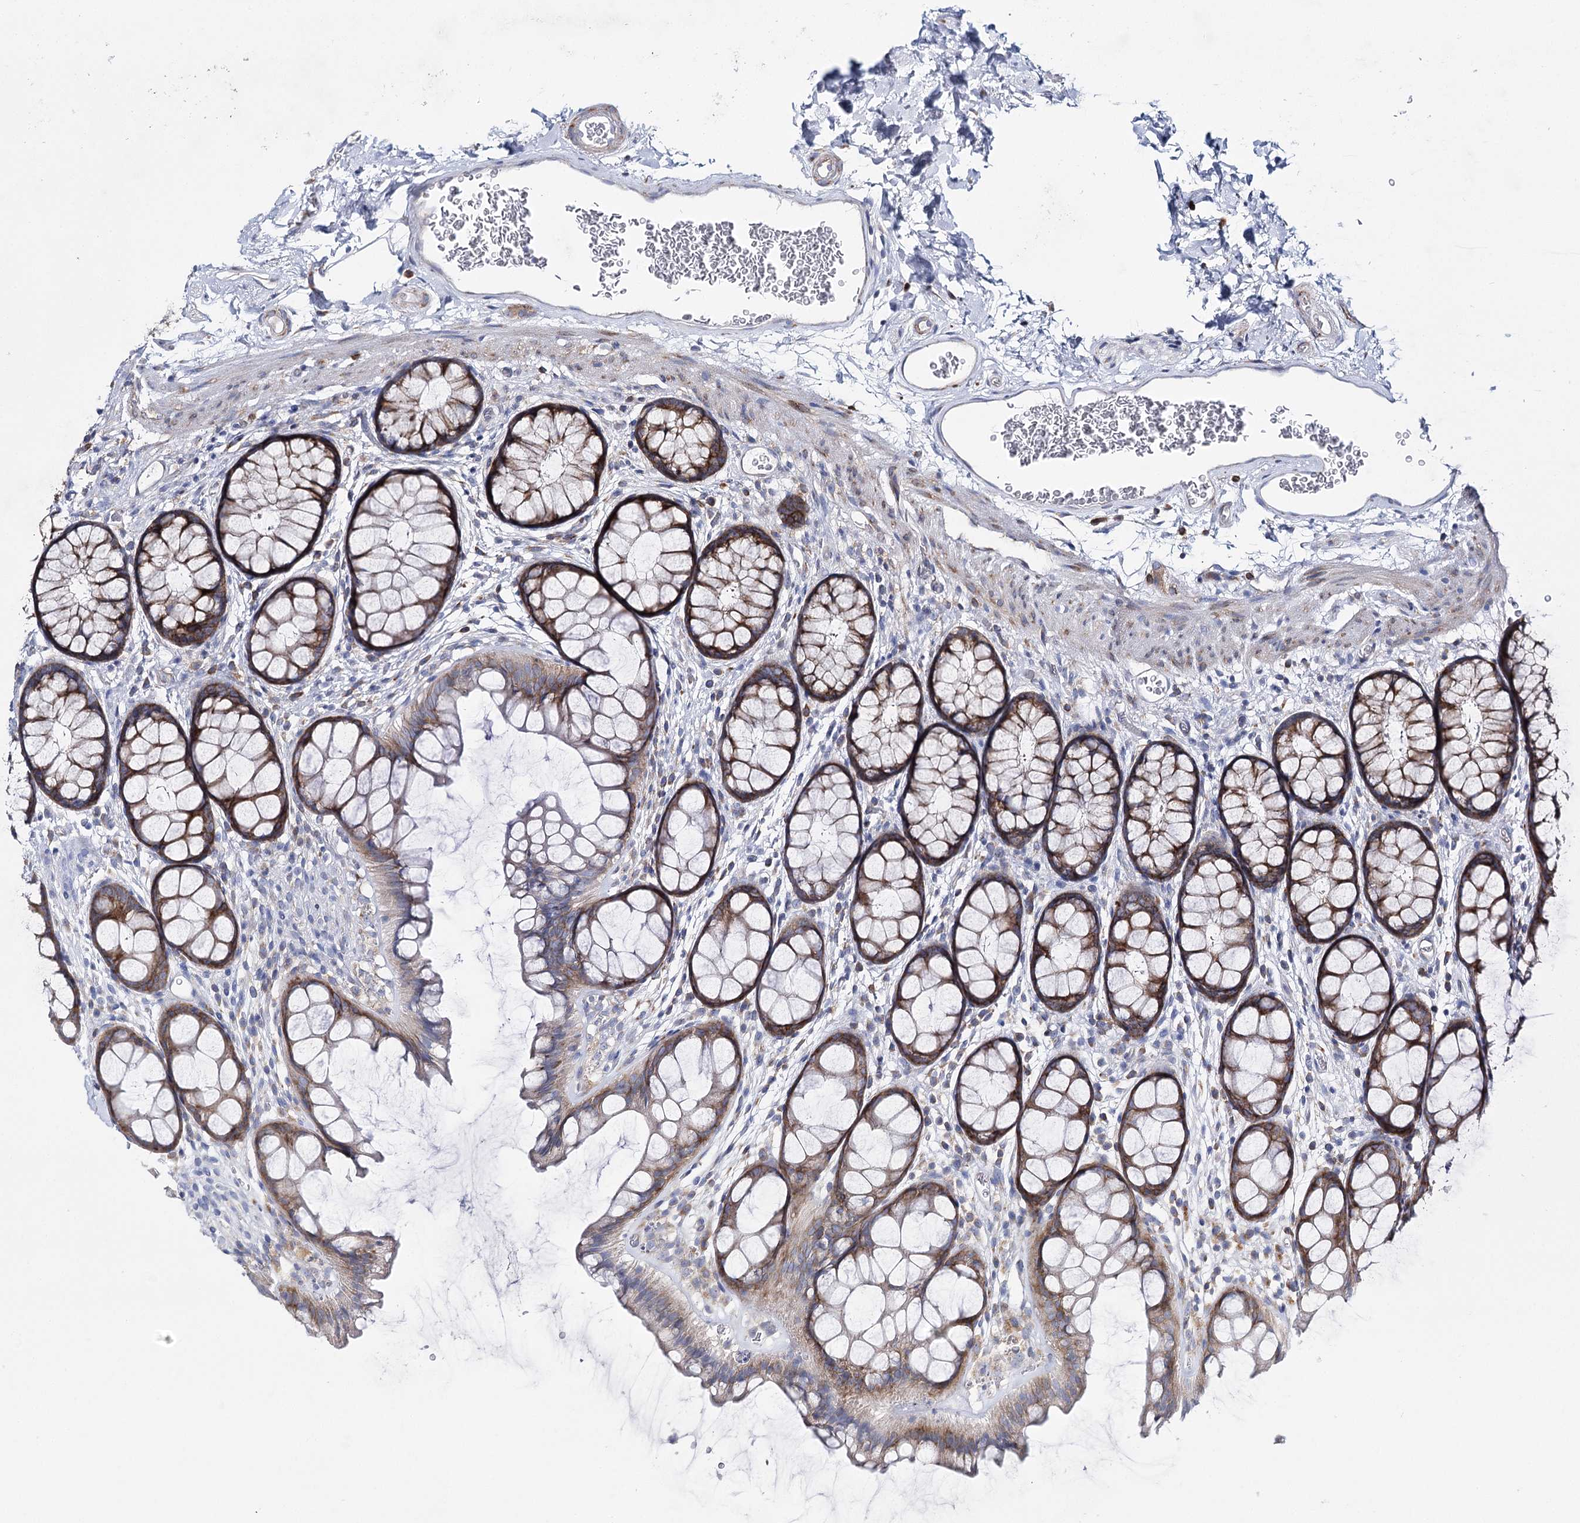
{"staining": {"intensity": "negative", "quantity": "none", "location": "none"}, "tissue": "colon", "cell_type": "Endothelial cells", "image_type": "normal", "snomed": [{"axis": "morphology", "description": "Normal tissue, NOS"}, {"axis": "topography", "description": "Colon"}], "caption": "High power microscopy photomicrograph of an immunohistochemistry (IHC) micrograph of benign colon, revealing no significant staining in endothelial cells. Nuclei are stained in blue.", "gene": "THUMPD3", "patient": {"sex": "female", "age": 82}}